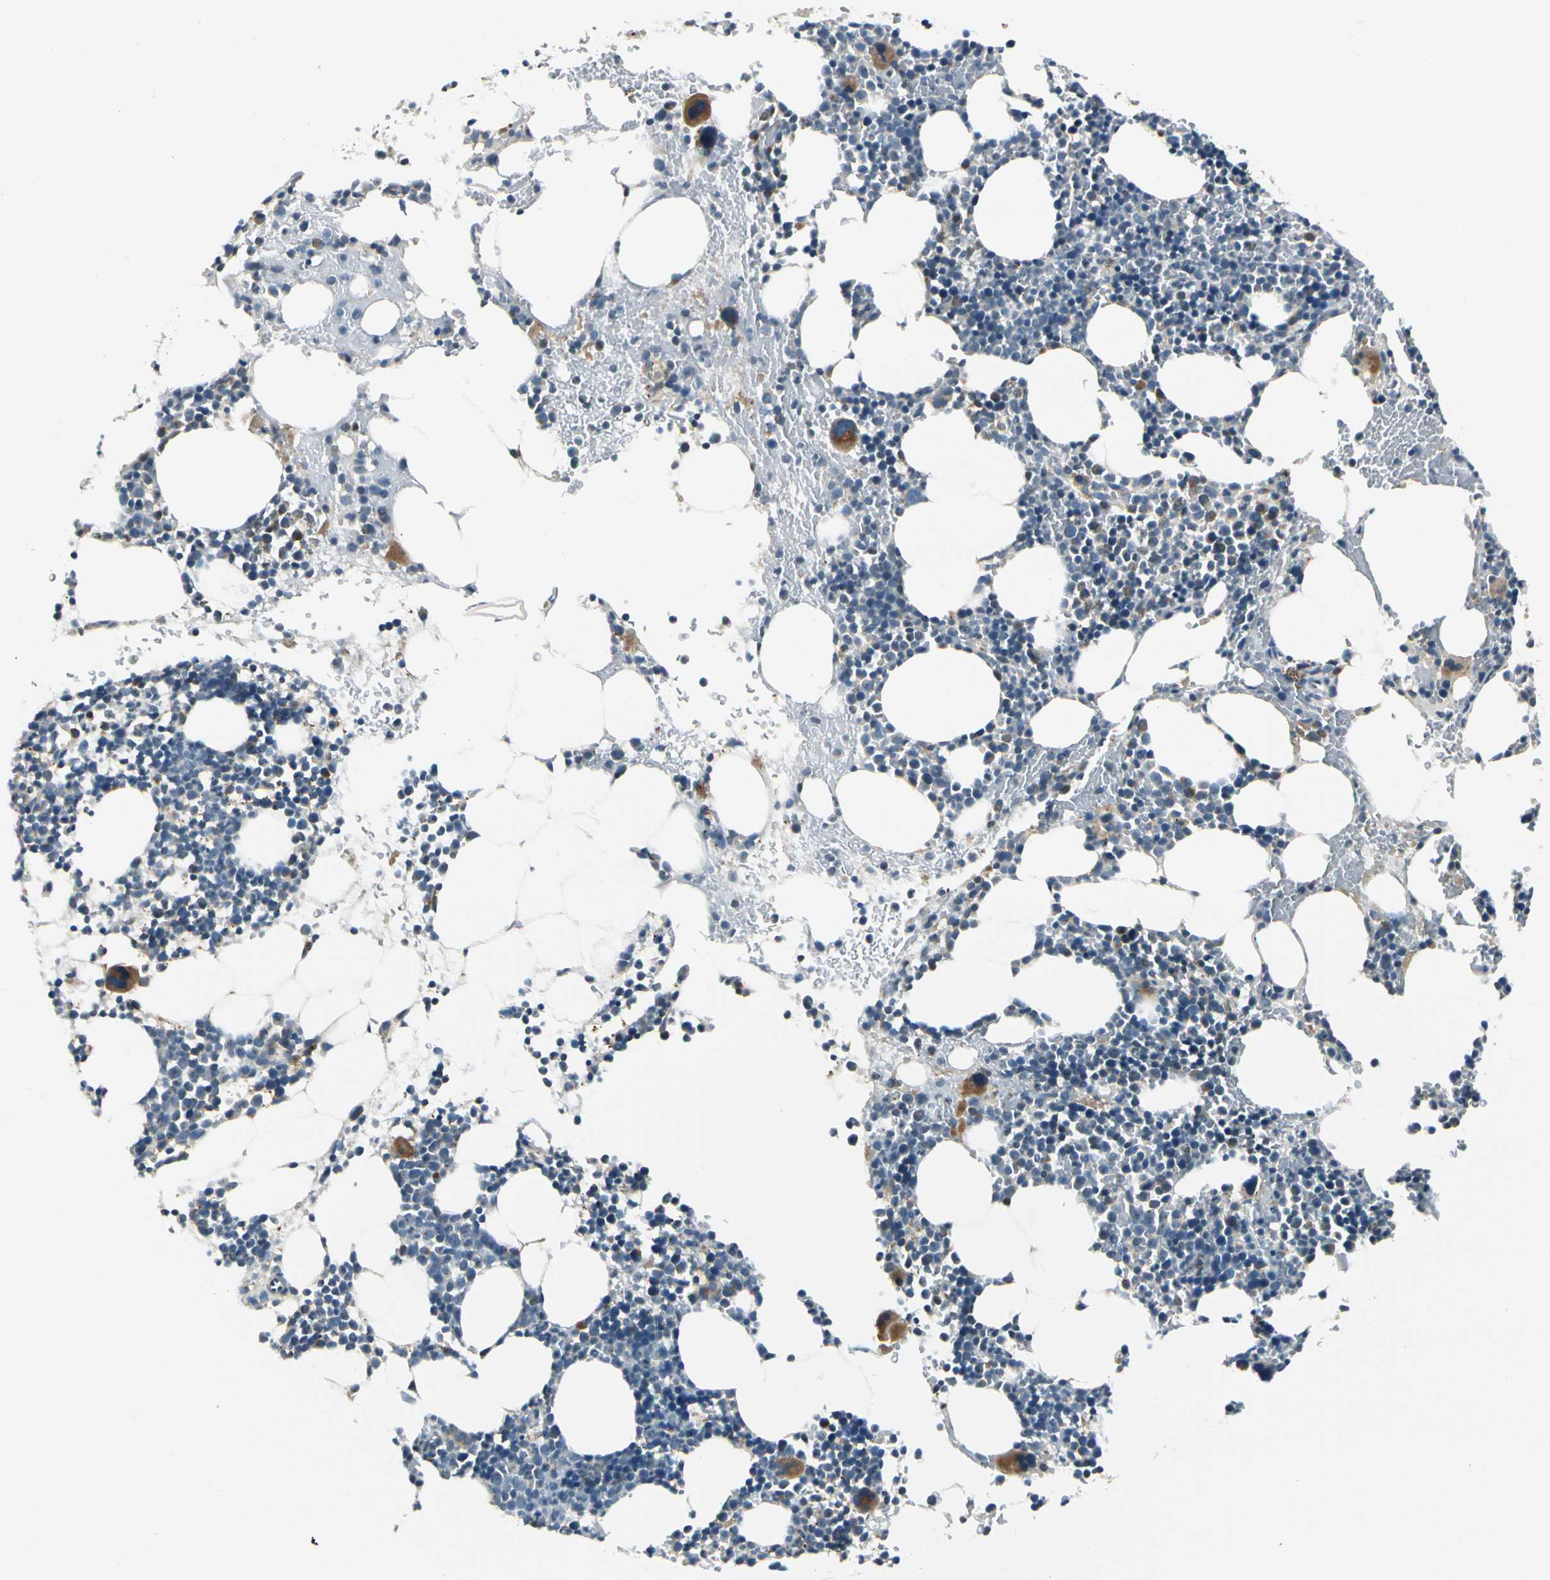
{"staining": {"intensity": "strong", "quantity": "<25%", "location": "cytoplasmic/membranous"}, "tissue": "bone marrow", "cell_type": "Hematopoietic cells", "image_type": "normal", "snomed": [{"axis": "morphology", "description": "Normal tissue, NOS"}, {"axis": "topography", "description": "Bone marrow"}], "caption": "Immunohistochemical staining of normal bone marrow reveals medium levels of strong cytoplasmic/membranous positivity in approximately <25% of hematopoietic cells.", "gene": "BNIP1", "patient": {"sex": "male", "age": 82}}